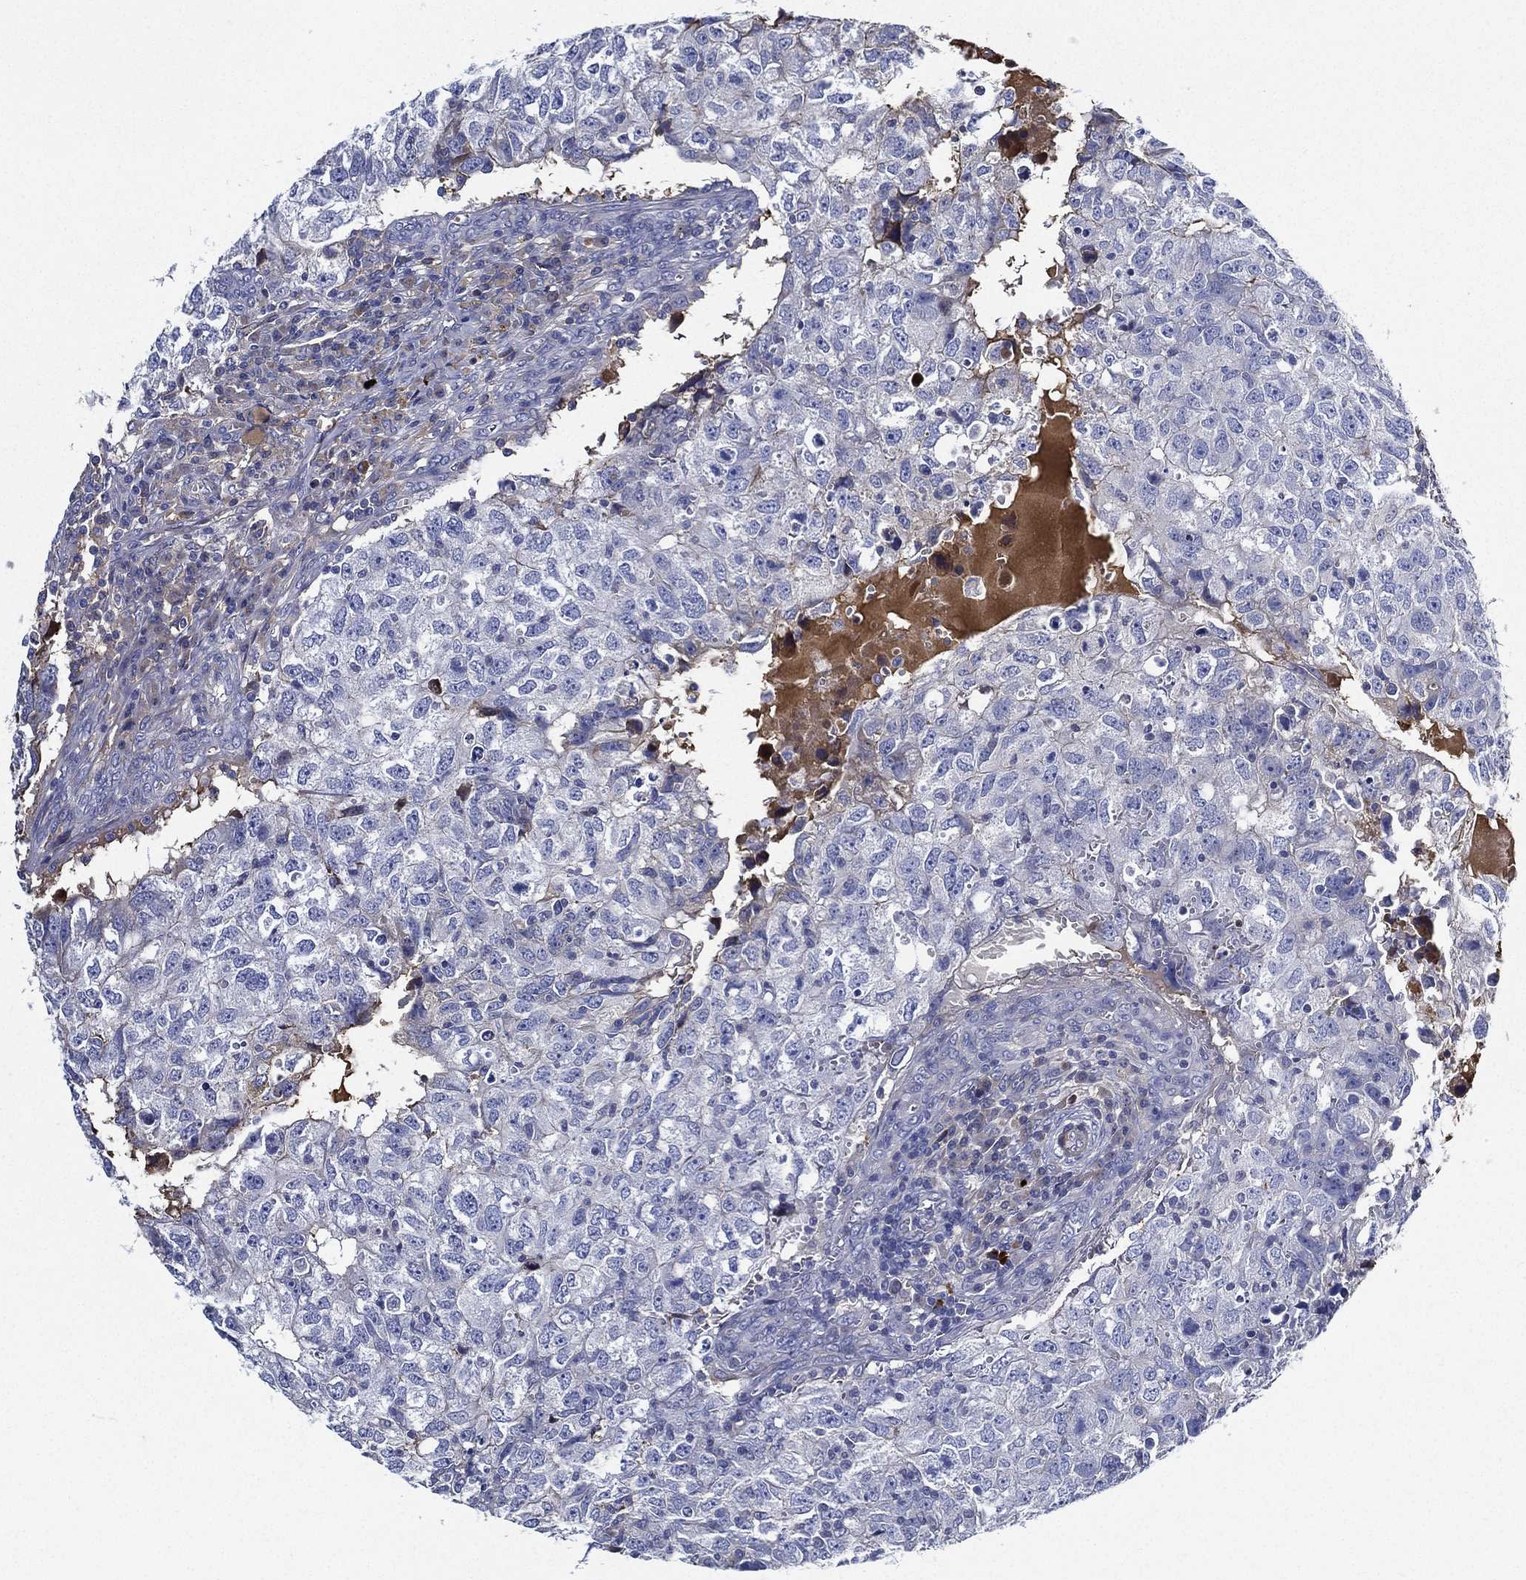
{"staining": {"intensity": "negative", "quantity": "none", "location": "none"}, "tissue": "breast cancer", "cell_type": "Tumor cells", "image_type": "cancer", "snomed": [{"axis": "morphology", "description": "Duct carcinoma"}, {"axis": "topography", "description": "Breast"}], "caption": "DAB (3,3'-diaminobenzidine) immunohistochemical staining of breast cancer (invasive ductal carcinoma) exhibits no significant positivity in tumor cells.", "gene": "TMPRSS11D", "patient": {"sex": "female", "age": 30}}